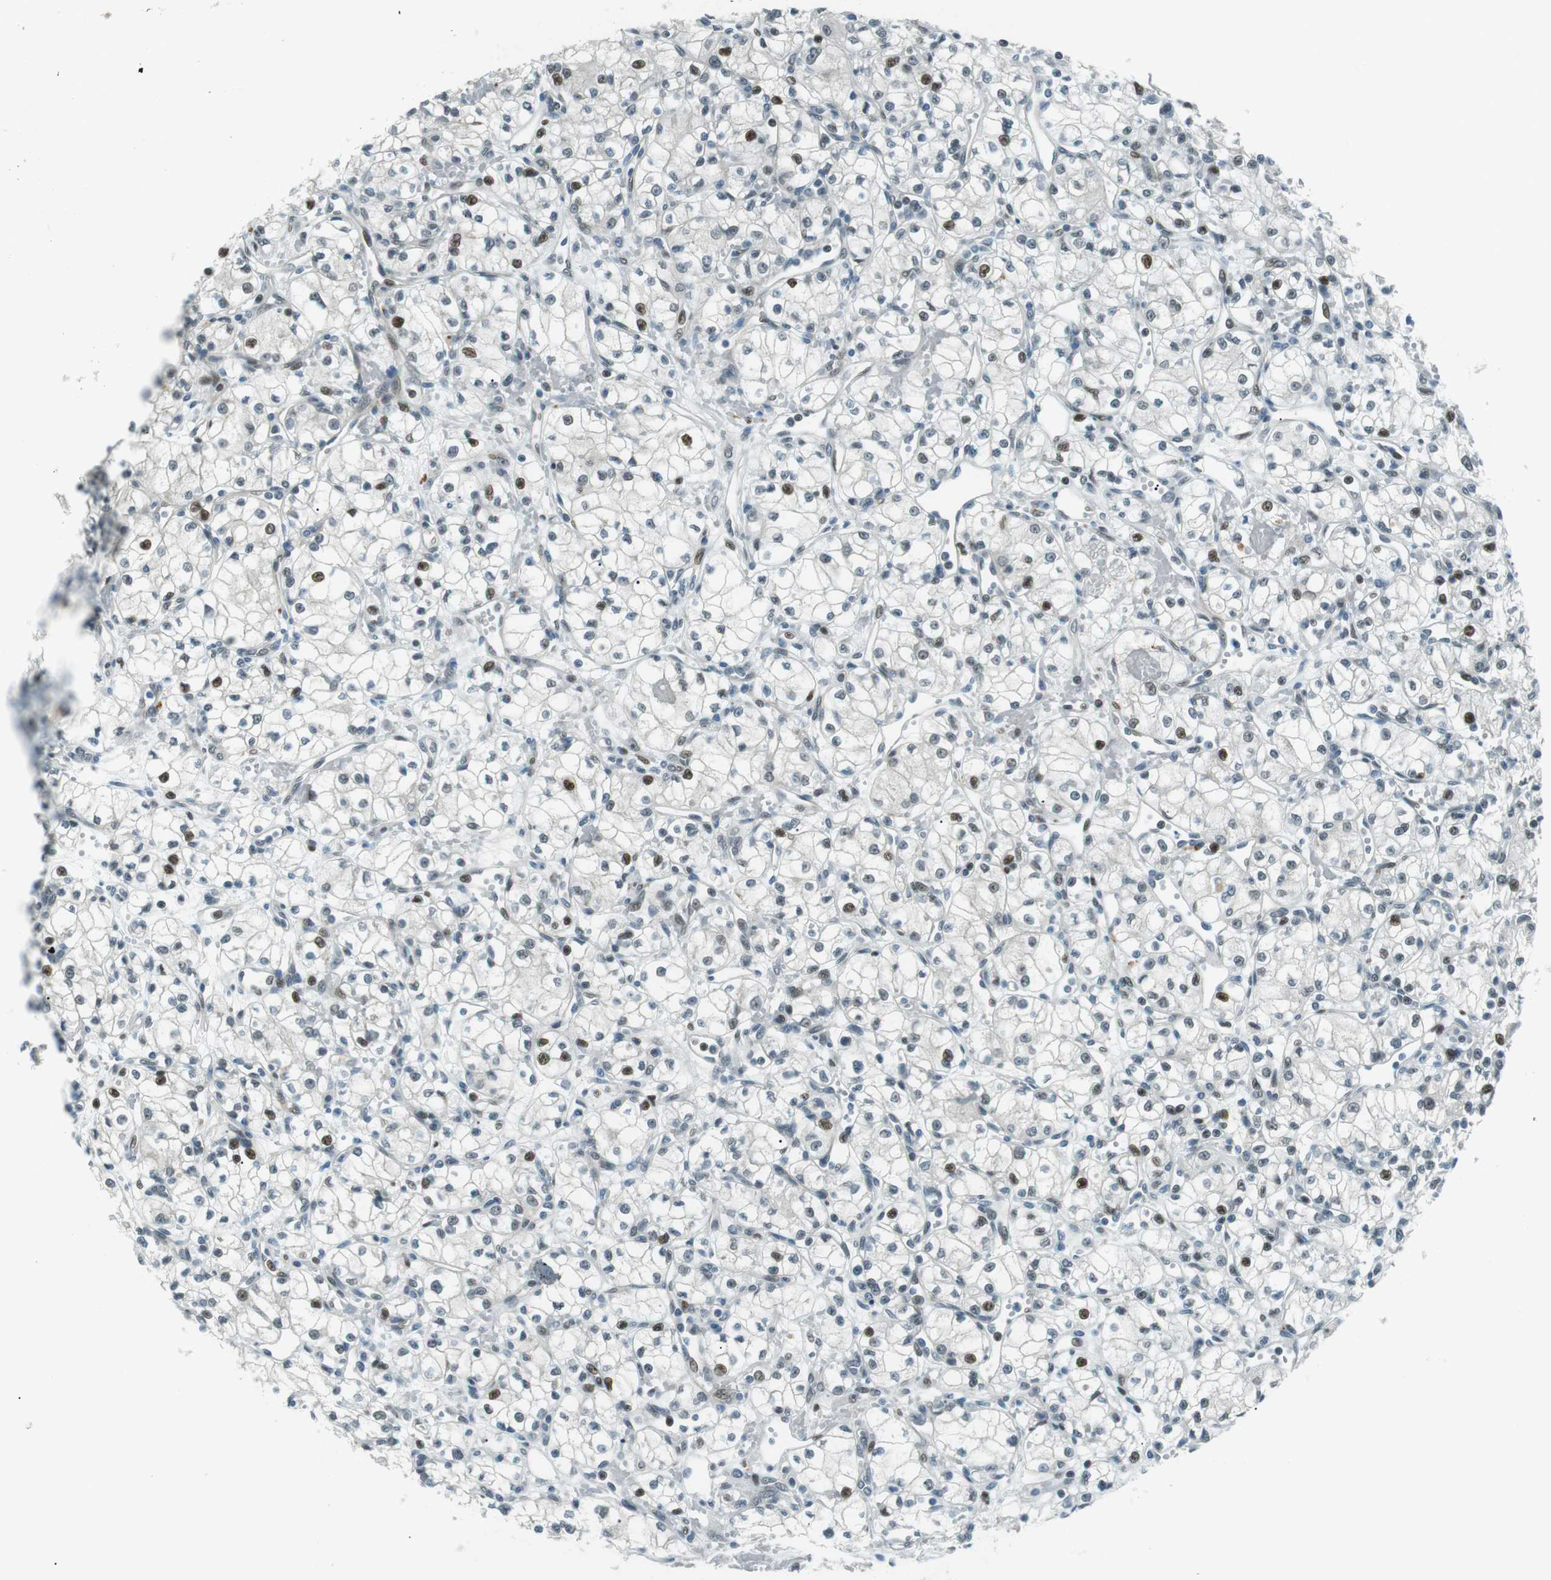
{"staining": {"intensity": "strong", "quantity": "<25%", "location": "nuclear"}, "tissue": "renal cancer", "cell_type": "Tumor cells", "image_type": "cancer", "snomed": [{"axis": "morphology", "description": "Normal tissue, NOS"}, {"axis": "morphology", "description": "Adenocarcinoma, NOS"}, {"axis": "topography", "description": "Kidney"}], "caption": "About <25% of tumor cells in human renal cancer display strong nuclear protein positivity as visualized by brown immunohistochemical staining.", "gene": "PJA1", "patient": {"sex": "male", "age": 59}}